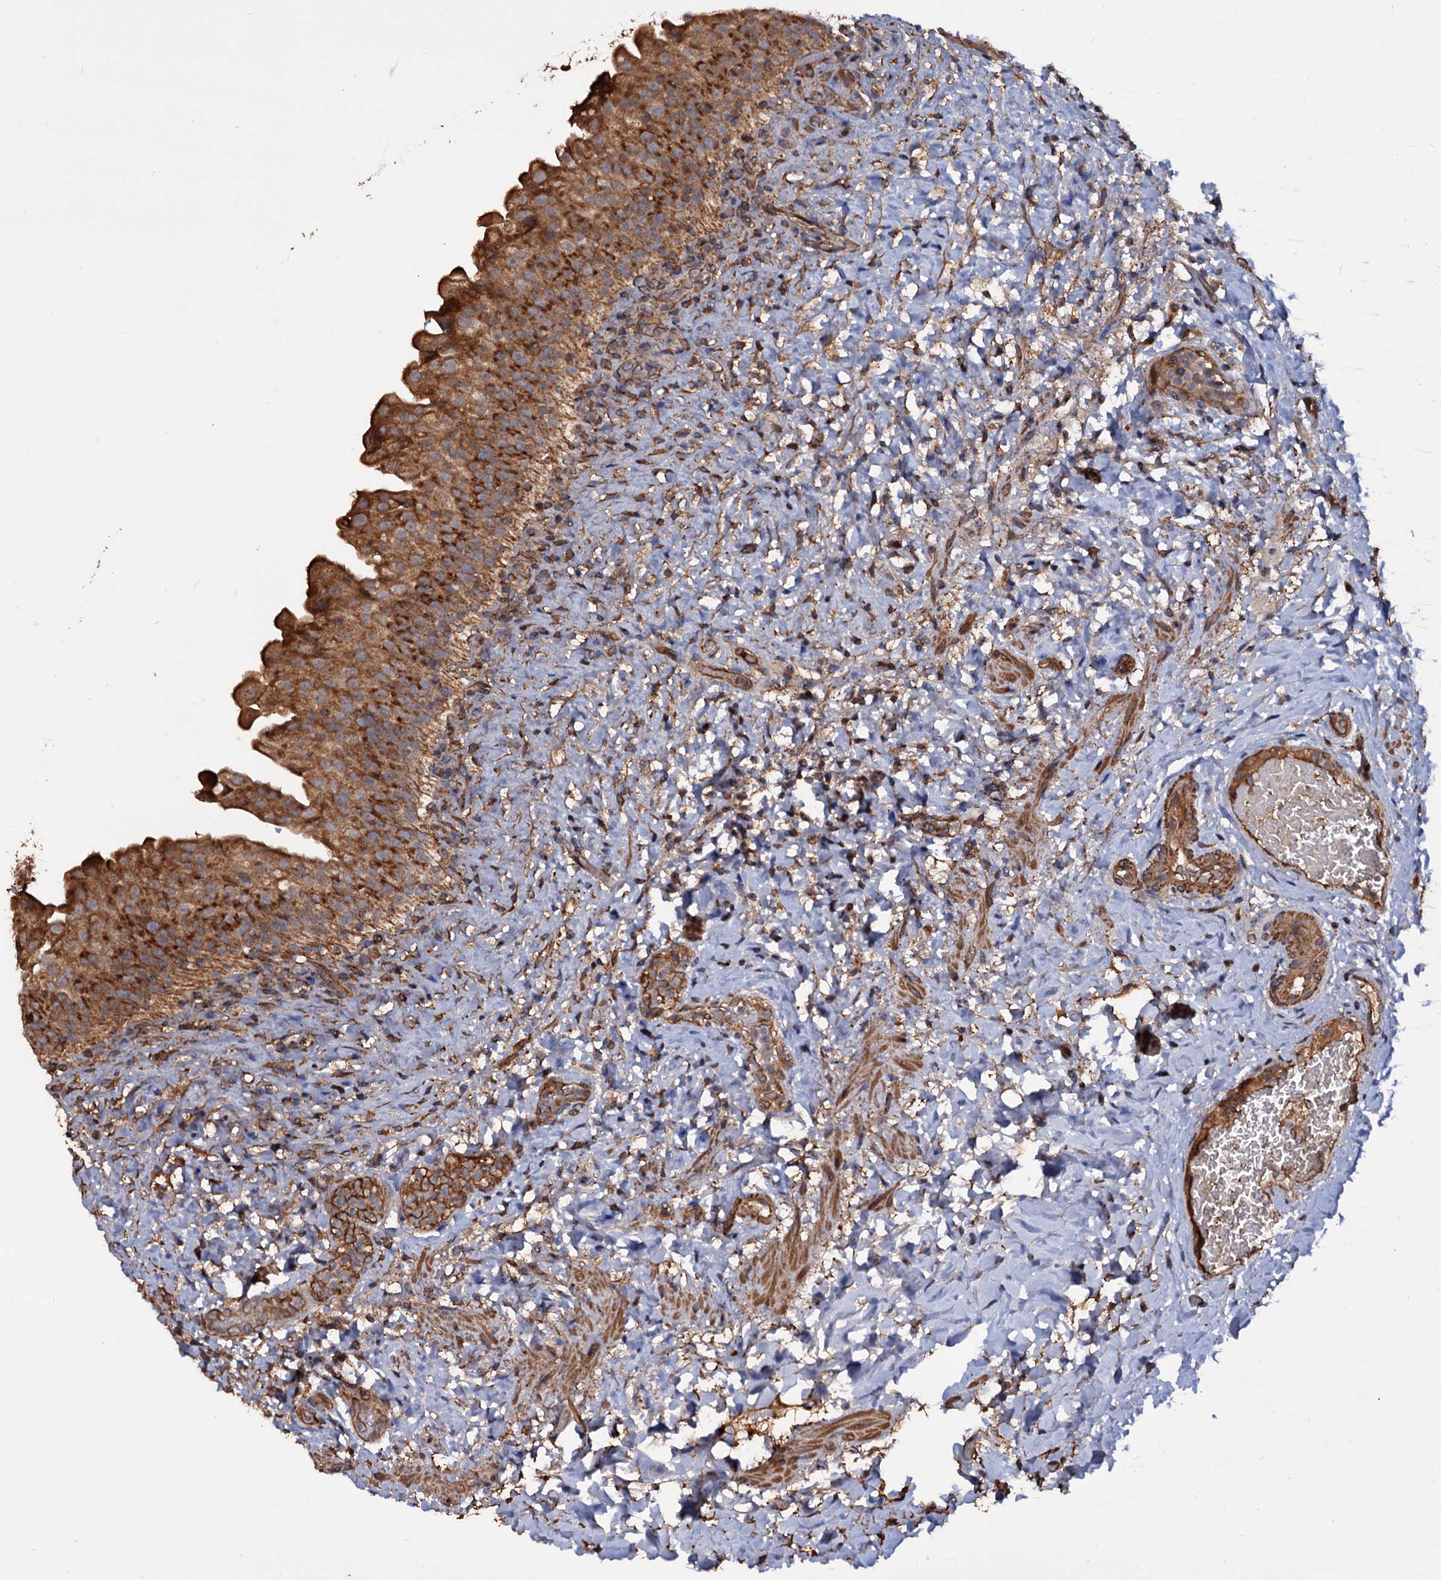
{"staining": {"intensity": "strong", "quantity": ">75%", "location": "cytoplasmic/membranous"}, "tissue": "urinary bladder", "cell_type": "Urothelial cells", "image_type": "normal", "snomed": [{"axis": "morphology", "description": "Normal tissue, NOS"}, {"axis": "topography", "description": "Urinary bladder"}], "caption": "A high amount of strong cytoplasmic/membranous expression is present in approximately >75% of urothelial cells in benign urinary bladder.", "gene": "MRPL42", "patient": {"sex": "female", "age": 27}}